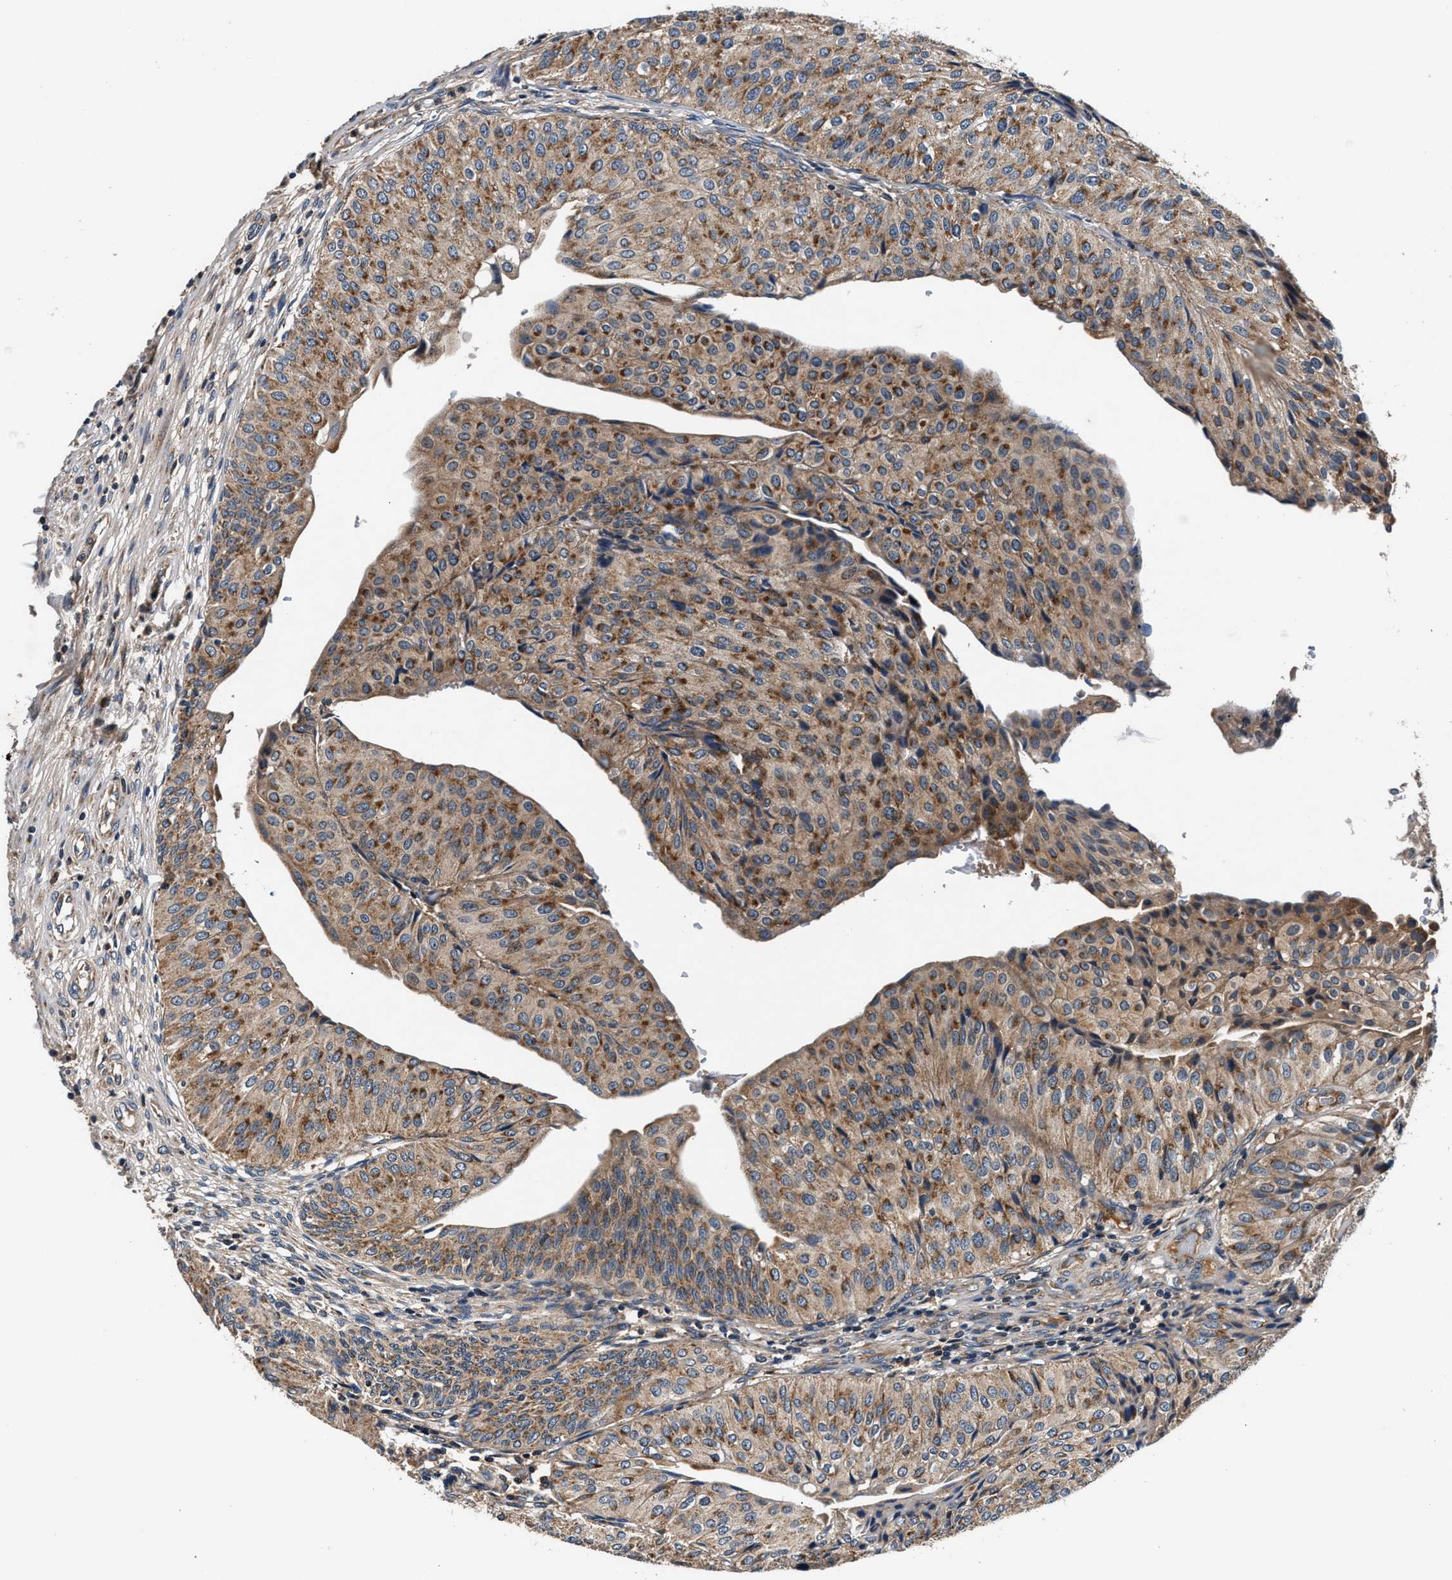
{"staining": {"intensity": "strong", "quantity": "25%-75%", "location": "cytoplasmic/membranous"}, "tissue": "urothelial cancer", "cell_type": "Tumor cells", "image_type": "cancer", "snomed": [{"axis": "morphology", "description": "Urothelial carcinoma, Low grade"}, {"axis": "topography", "description": "Urinary bladder"}], "caption": "Immunohistochemical staining of low-grade urothelial carcinoma shows strong cytoplasmic/membranous protein positivity in approximately 25%-75% of tumor cells.", "gene": "IMMT", "patient": {"sex": "male", "age": 67}}